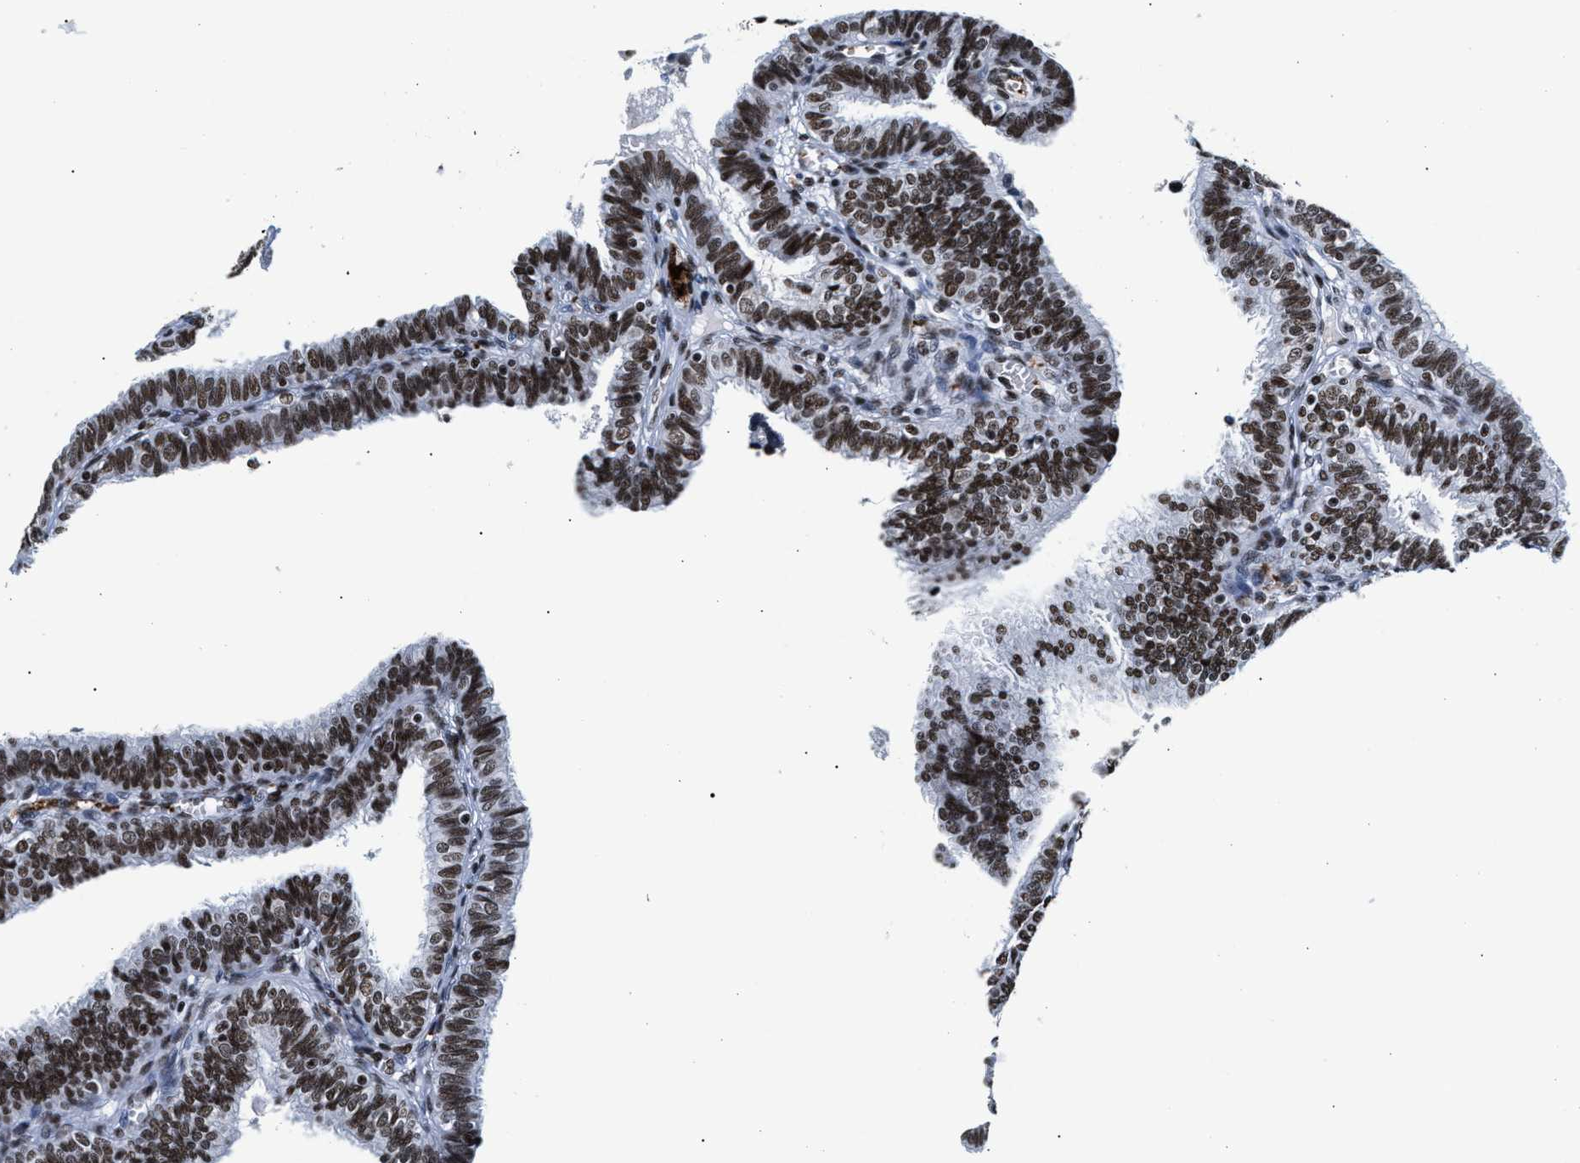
{"staining": {"intensity": "strong", "quantity": ">75%", "location": "nuclear"}, "tissue": "fallopian tube", "cell_type": "Glandular cells", "image_type": "normal", "snomed": [{"axis": "morphology", "description": "Normal tissue, NOS"}, {"axis": "topography", "description": "Fallopian tube"}], "caption": "Immunohistochemistry of benign human fallopian tube exhibits high levels of strong nuclear staining in about >75% of glandular cells.", "gene": "RAD21", "patient": {"sex": "female", "age": 46}}